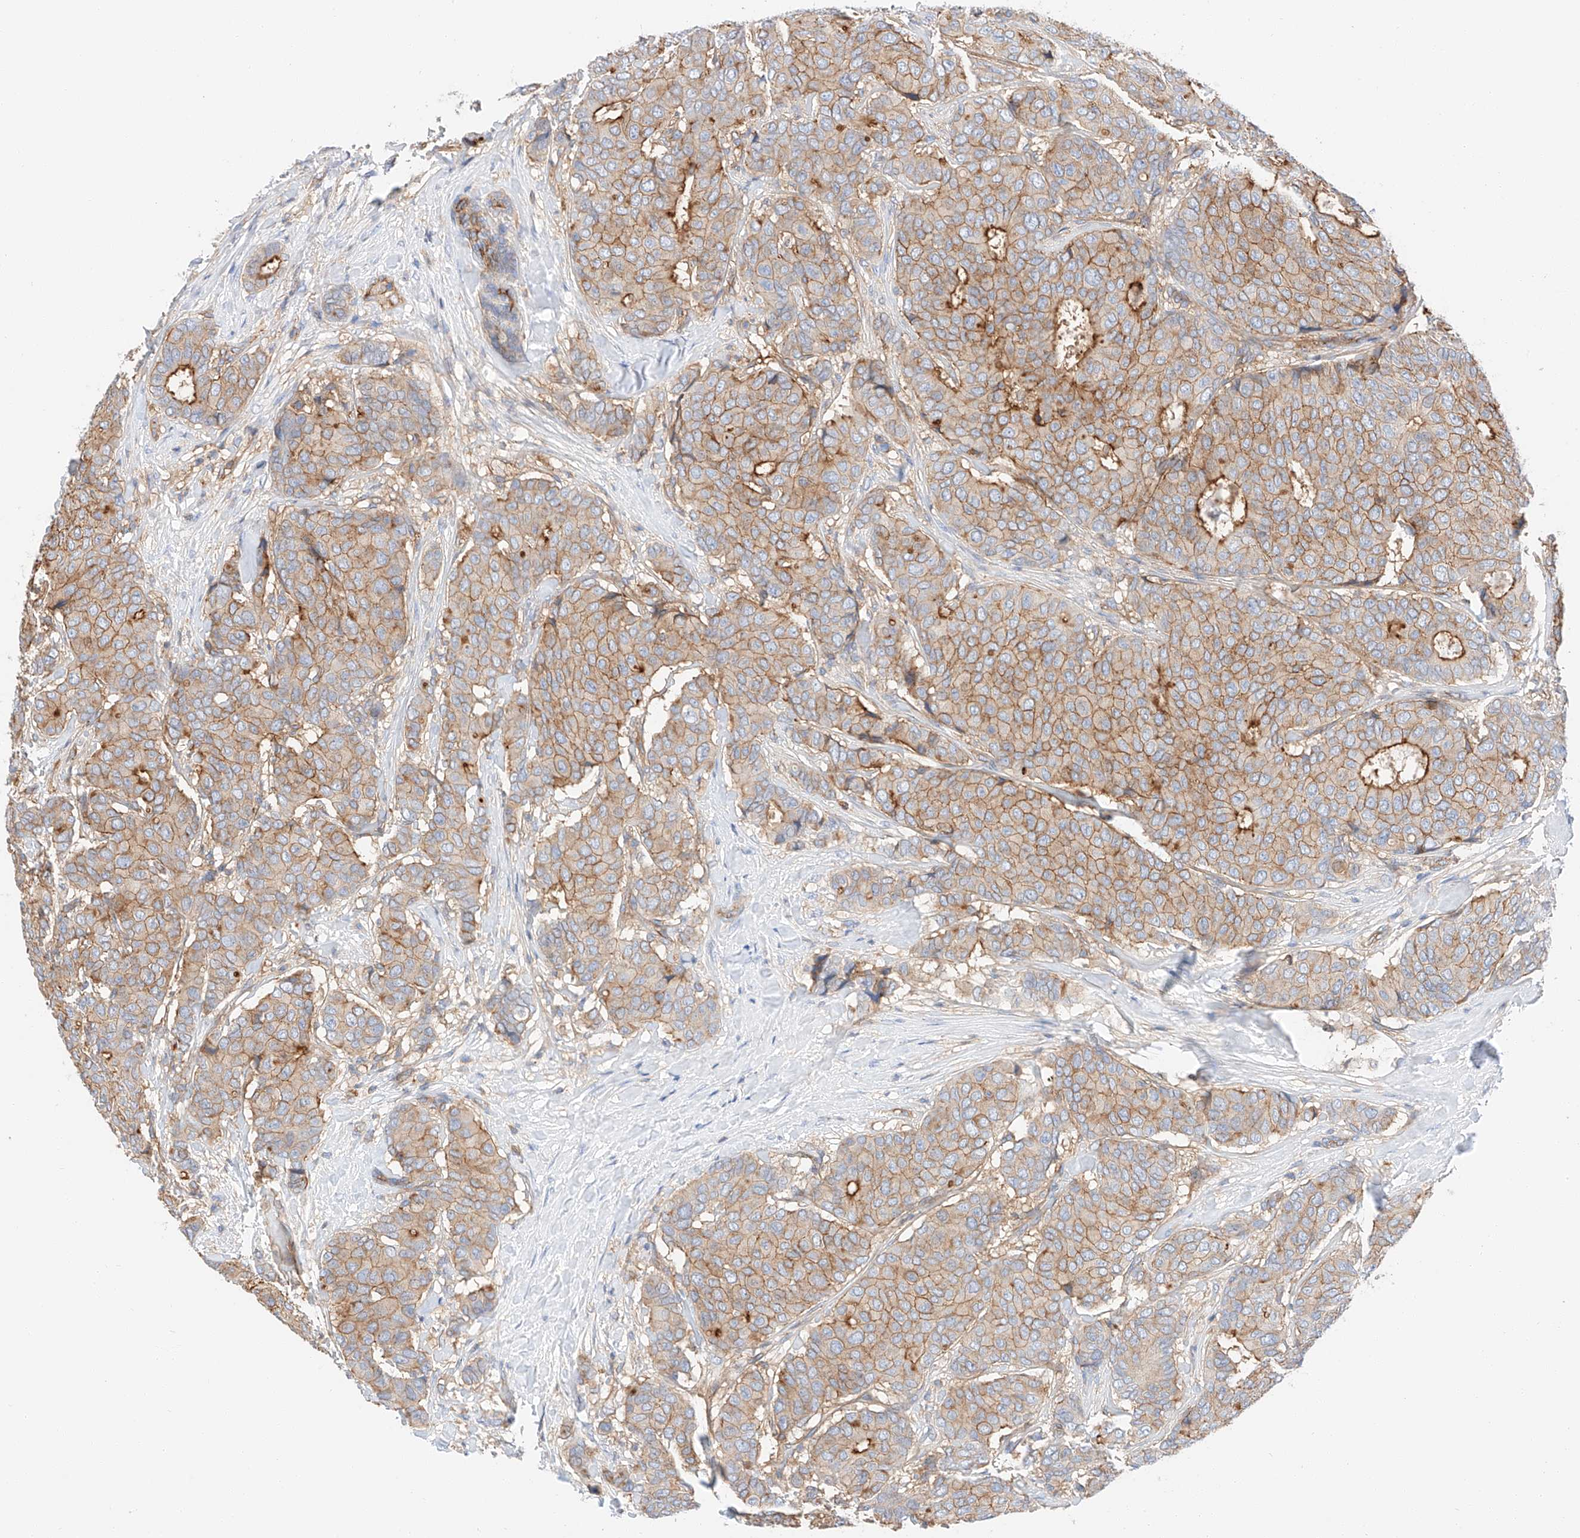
{"staining": {"intensity": "strong", "quantity": "25%-75%", "location": "cytoplasmic/membranous"}, "tissue": "breast cancer", "cell_type": "Tumor cells", "image_type": "cancer", "snomed": [{"axis": "morphology", "description": "Duct carcinoma"}, {"axis": "topography", "description": "Breast"}], "caption": "Protein expression analysis of breast cancer demonstrates strong cytoplasmic/membranous expression in about 25%-75% of tumor cells.", "gene": "HAUS4", "patient": {"sex": "female", "age": 75}}